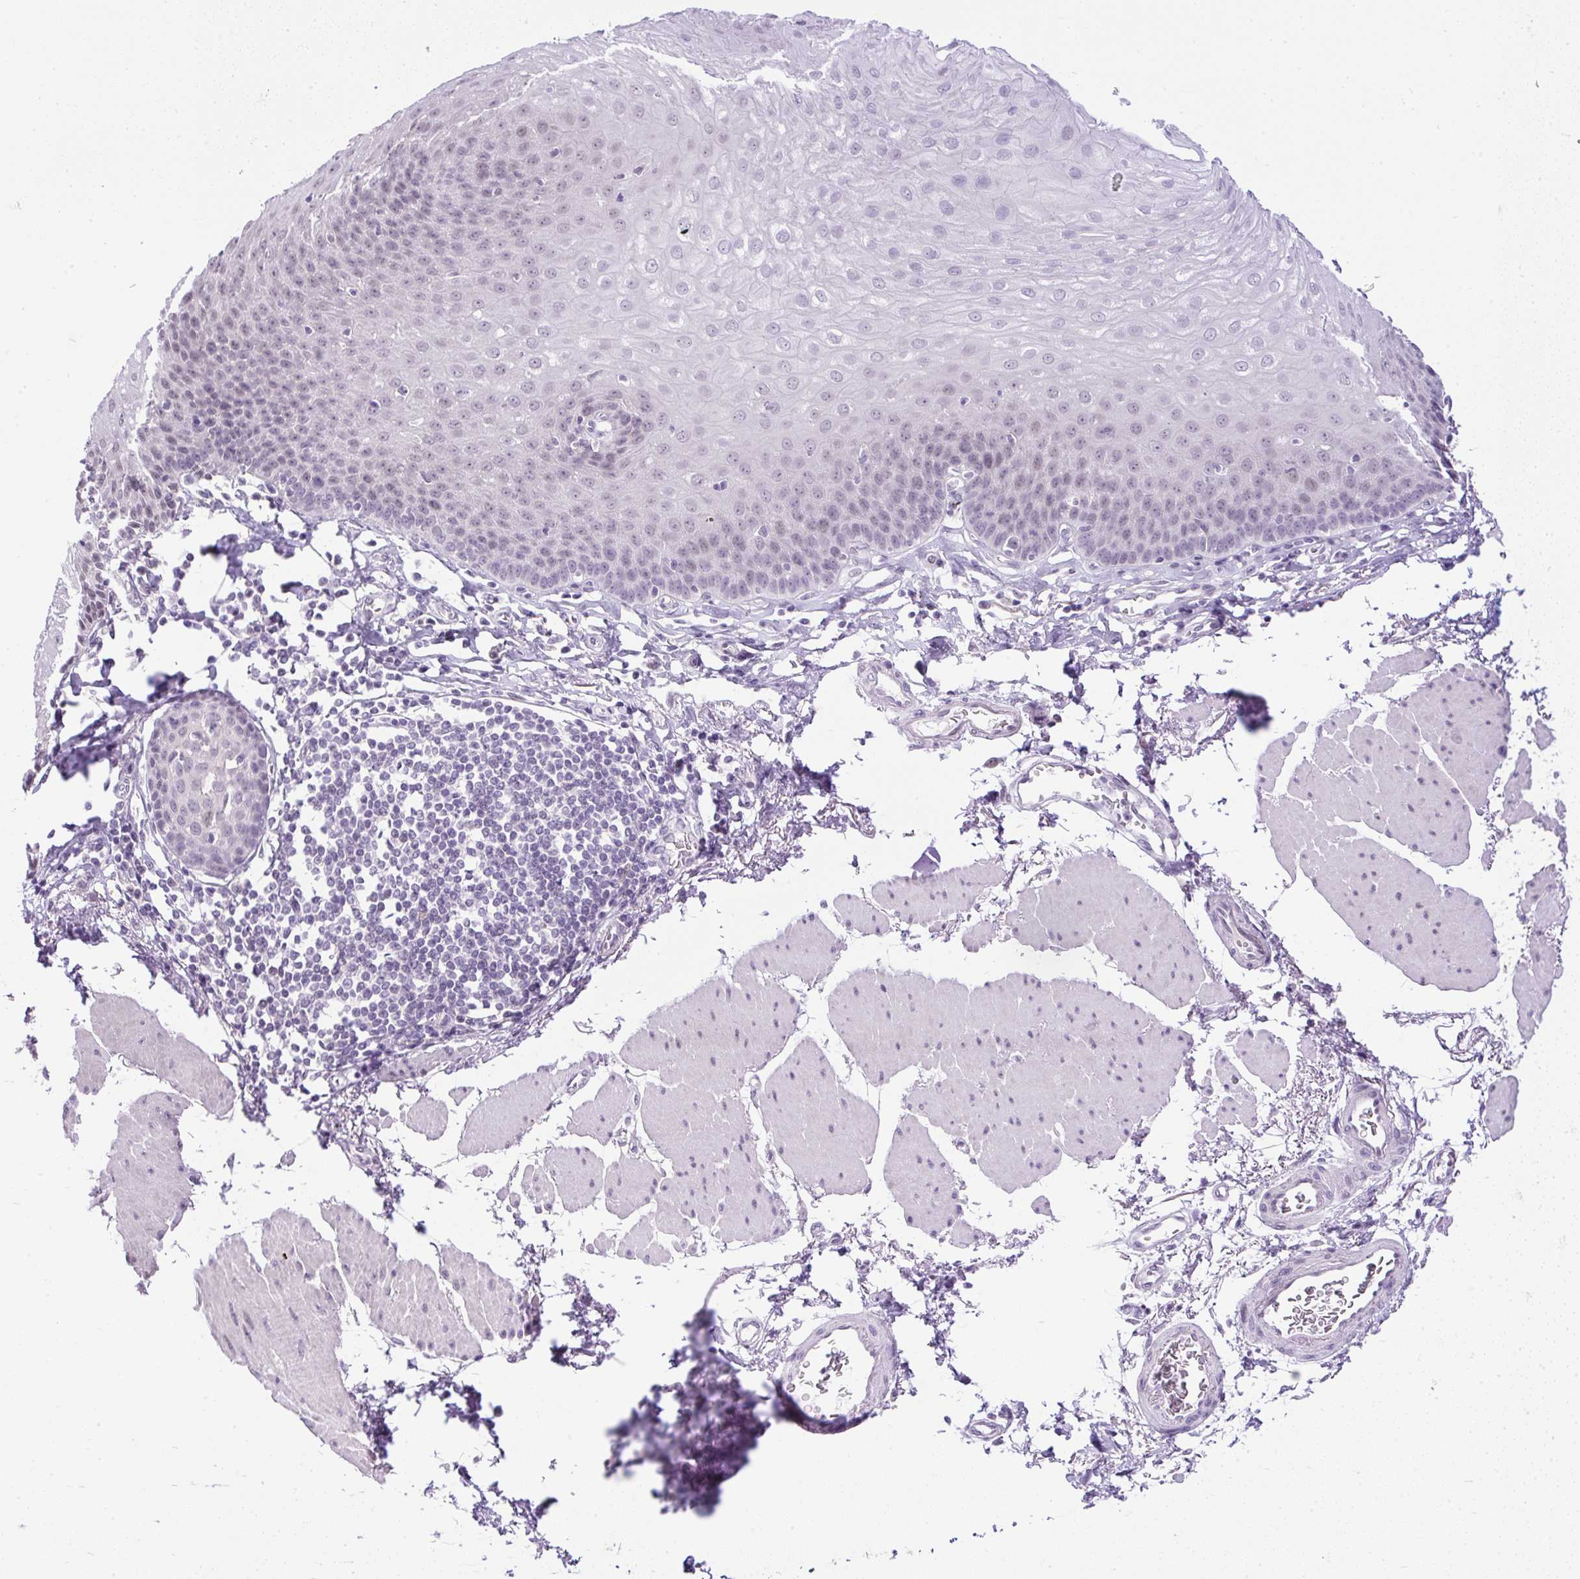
{"staining": {"intensity": "weak", "quantity": "<25%", "location": "nuclear"}, "tissue": "esophagus", "cell_type": "Squamous epithelial cells", "image_type": "normal", "snomed": [{"axis": "morphology", "description": "Normal tissue, NOS"}, {"axis": "topography", "description": "Esophagus"}], "caption": "Immunohistochemistry (IHC) photomicrograph of benign human esophagus stained for a protein (brown), which displays no expression in squamous epithelial cells.", "gene": "WNT10B", "patient": {"sex": "female", "age": 81}}